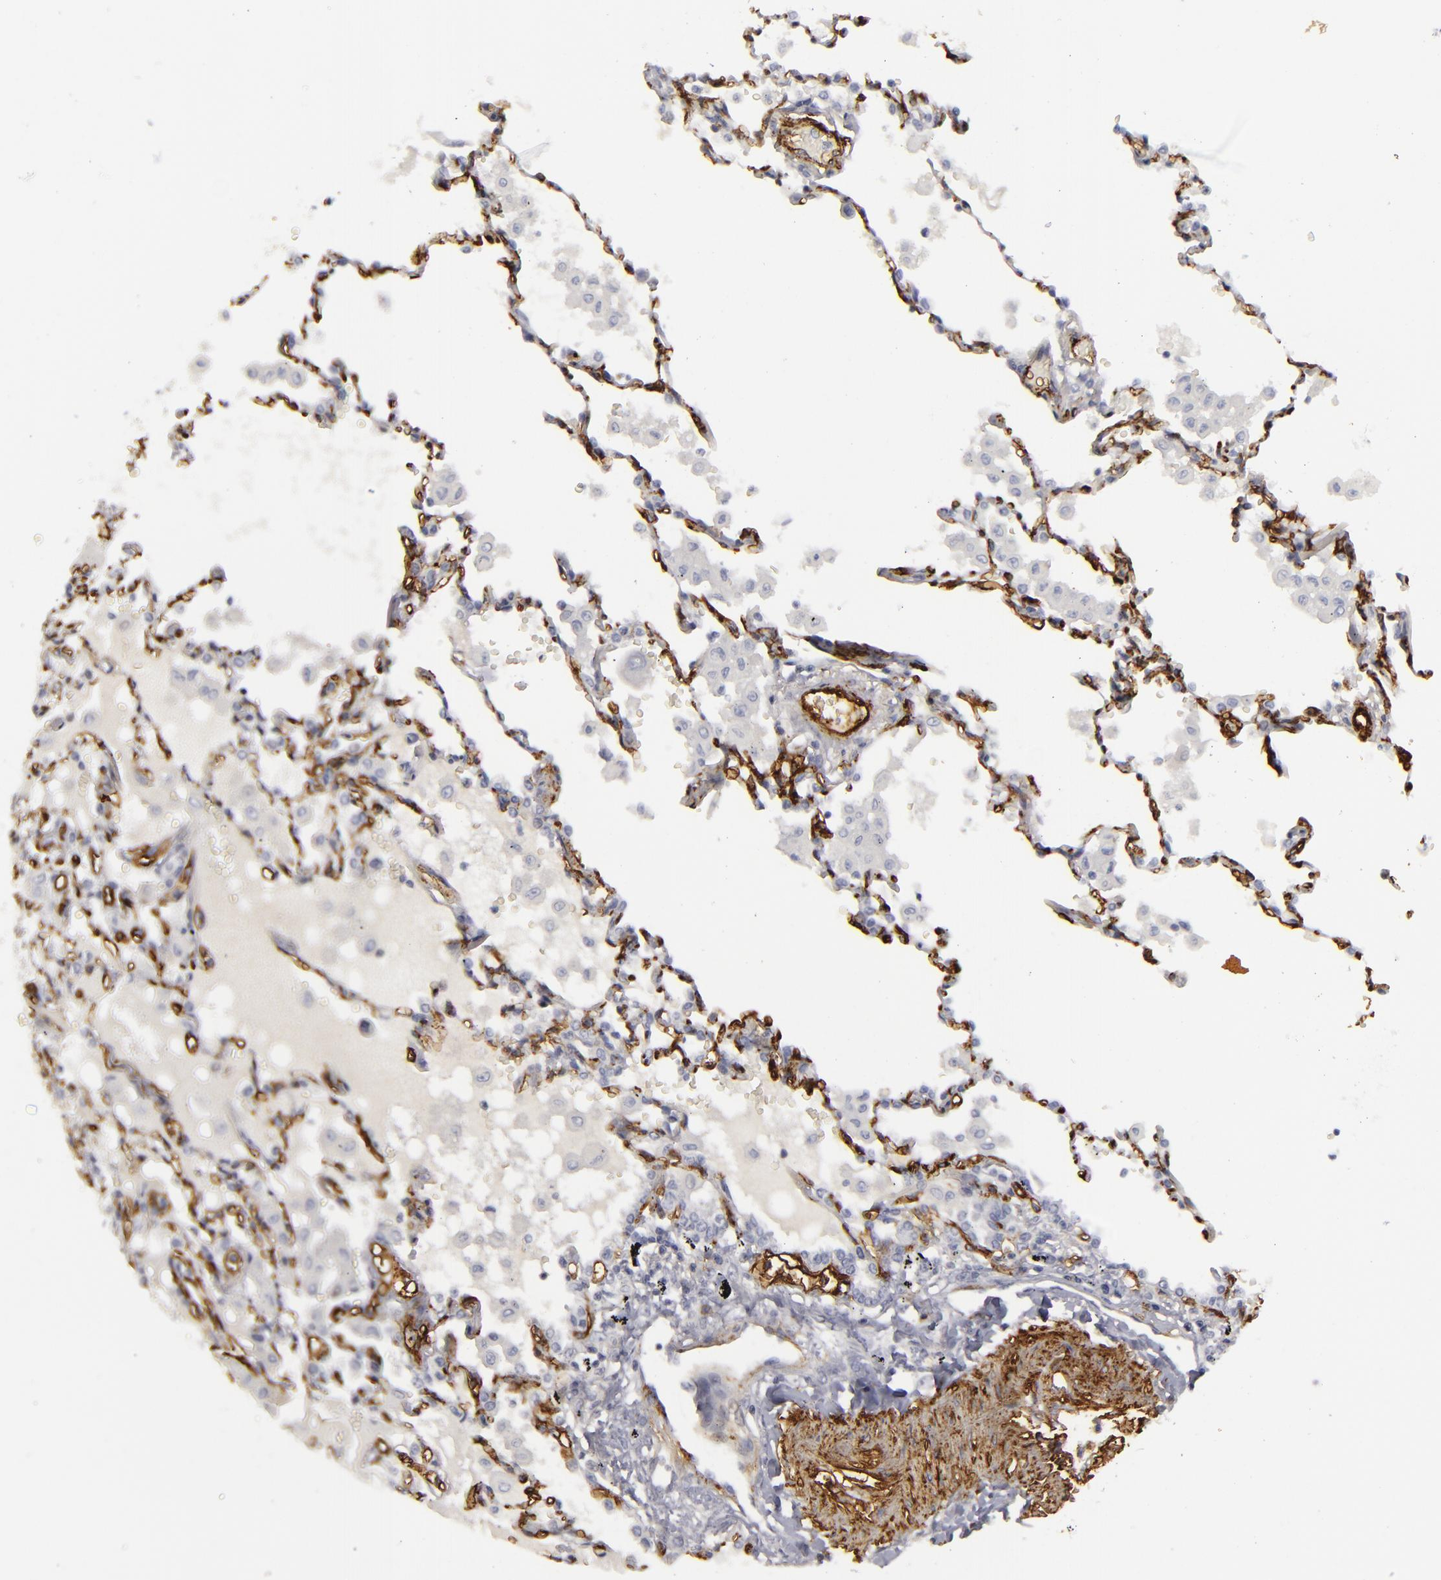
{"staining": {"intensity": "negative", "quantity": "none", "location": "none"}, "tissue": "lung cancer", "cell_type": "Tumor cells", "image_type": "cancer", "snomed": [{"axis": "morphology", "description": "Adenocarcinoma, NOS"}, {"axis": "topography", "description": "Lung"}], "caption": "IHC micrograph of human lung adenocarcinoma stained for a protein (brown), which shows no staining in tumor cells. Brightfield microscopy of immunohistochemistry stained with DAB (brown) and hematoxylin (blue), captured at high magnification.", "gene": "MCAM", "patient": {"sex": "male", "age": 64}}